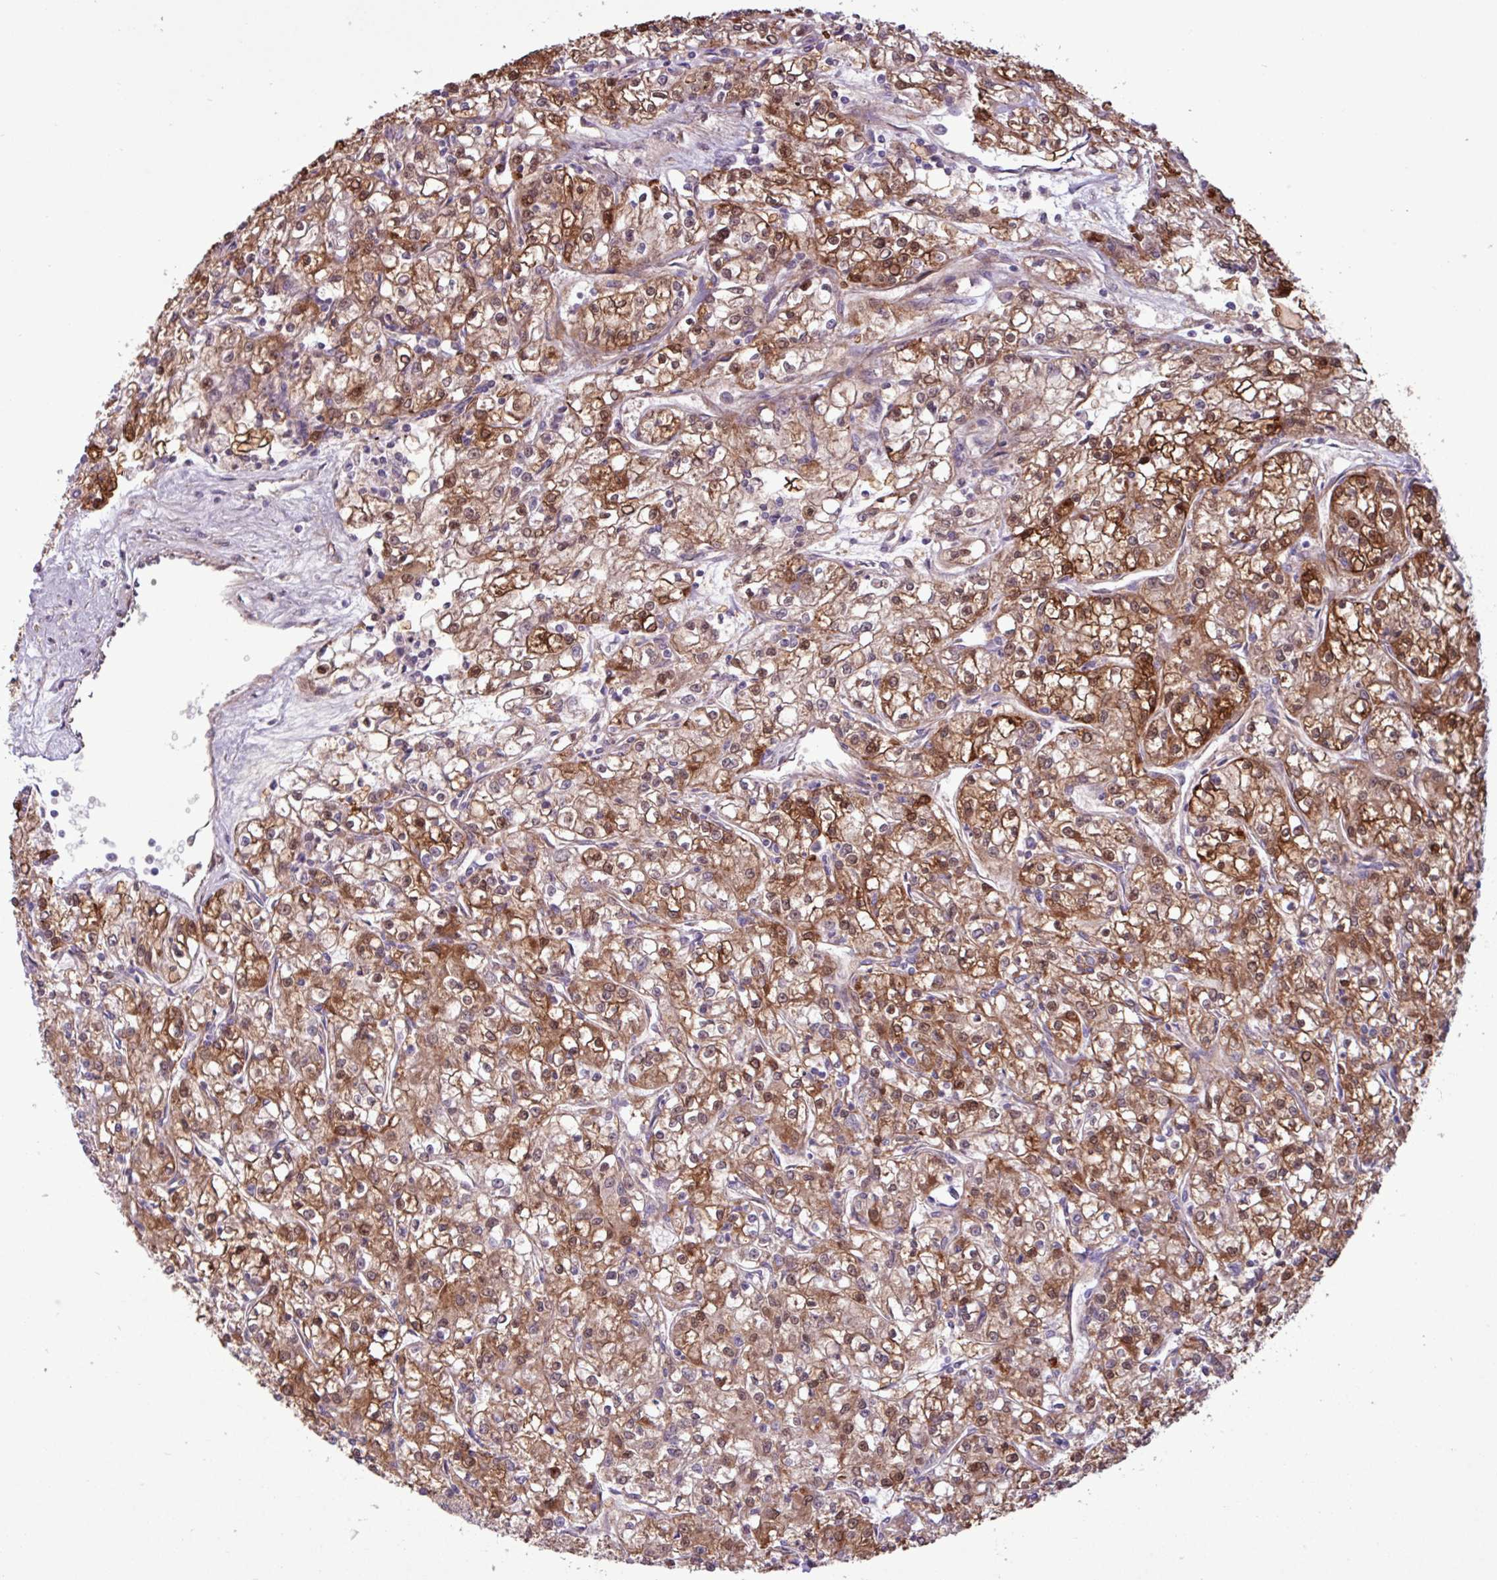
{"staining": {"intensity": "moderate", "quantity": ">75%", "location": "cytoplasmic/membranous,nuclear"}, "tissue": "renal cancer", "cell_type": "Tumor cells", "image_type": "cancer", "snomed": [{"axis": "morphology", "description": "Adenocarcinoma, NOS"}, {"axis": "topography", "description": "Kidney"}], "caption": "Renal cancer (adenocarcinoma) stained for a protein exhibits moderate cytoplasmic/membranous and nuclear positivity in tumor cells.", "gene": "PDPR", "patient": {"sex": "female", "age": 59}}